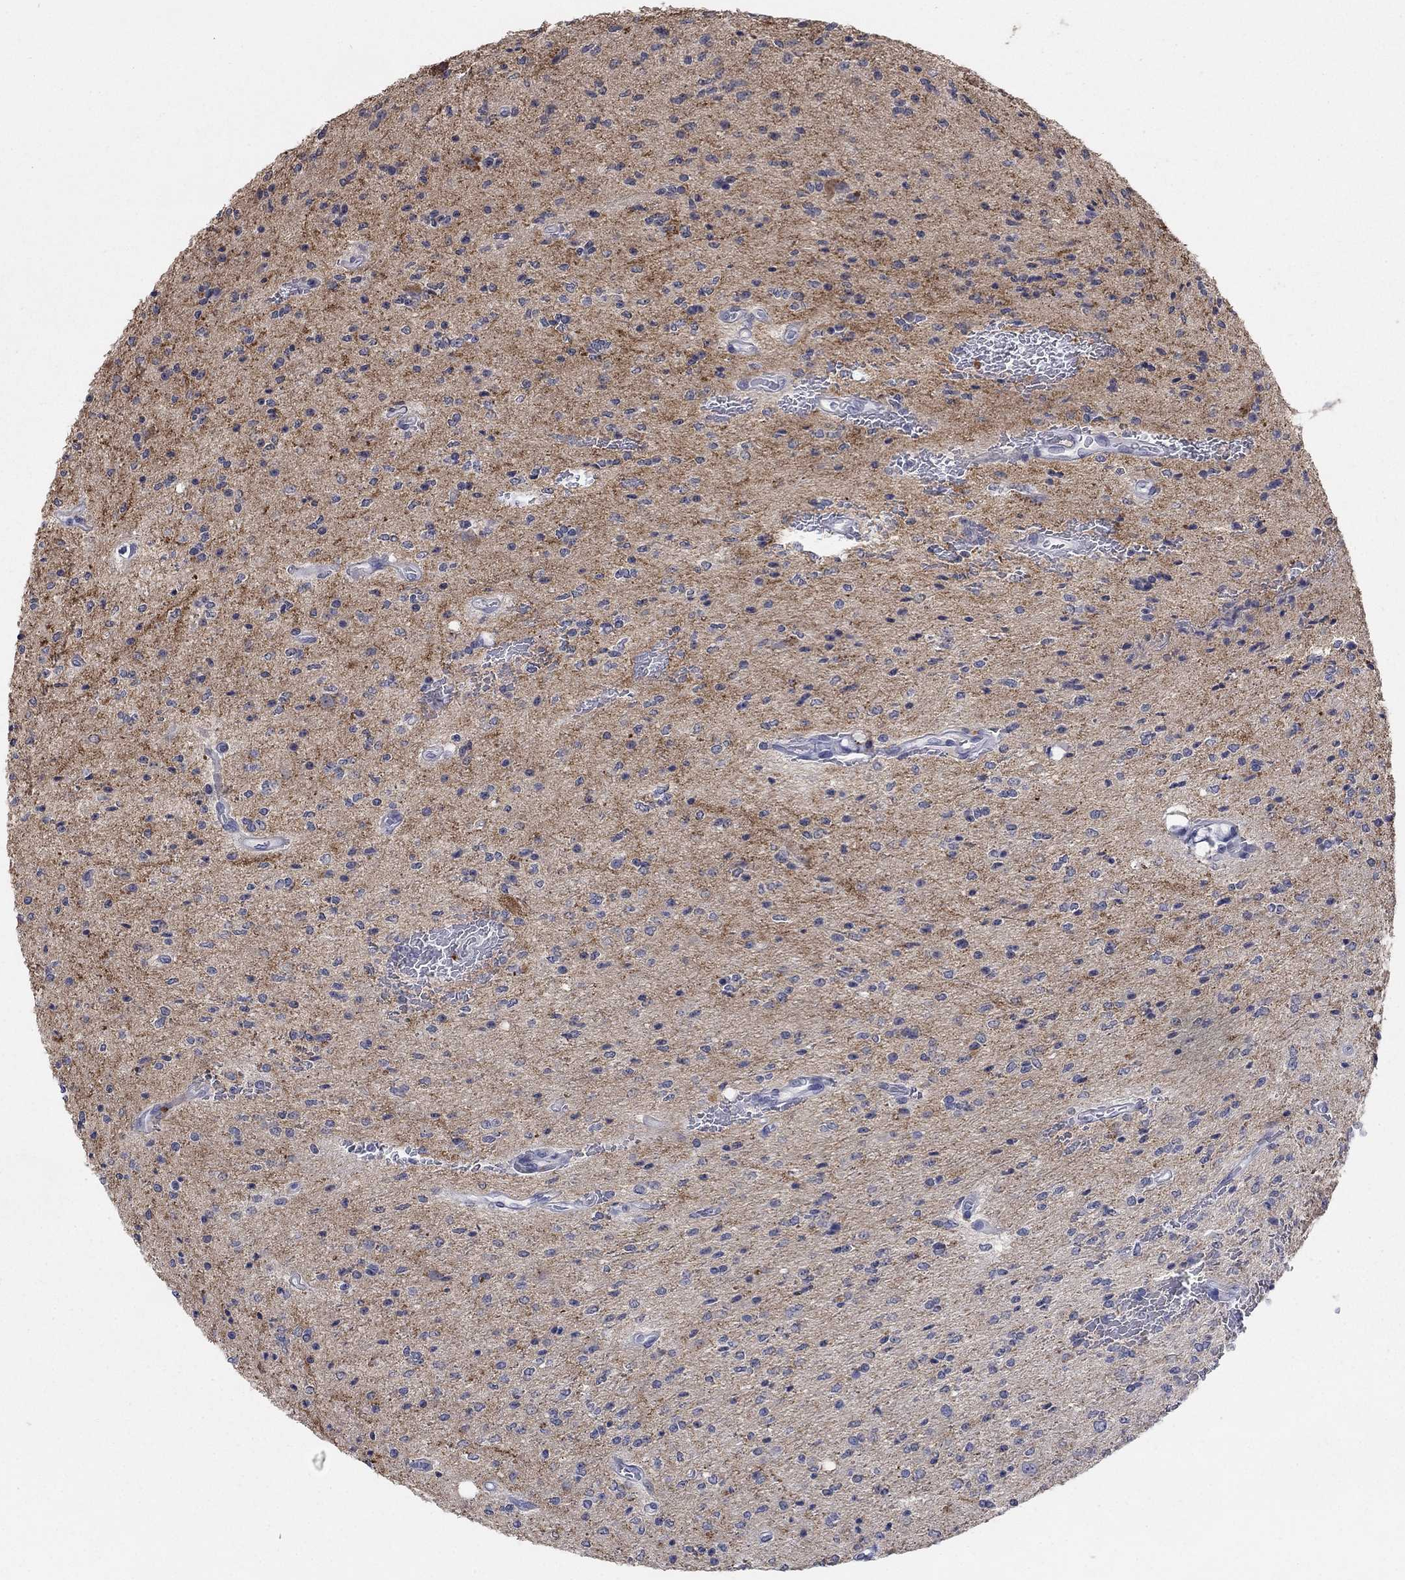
{"staining": {"intensity": "negative", "quantity": "none", "location": "none"}, "tissue": "glioma", "cell_type": "Tumor cells", "image_type": "cancer", "snomed": [{"axis": "morphology", "description": "Glioma, malignant, Low grade"}, {"axis": "topography", "description": "Brain"}], "caption": "High magnification brightfield microscopy of malignant glioma (low-grade) stained with DAB (brown) and counterstained with hematoxylin (blue): tumor cells show no significant staining. (DAB (3,3'-diaminobenzidine) immunohistochemistry, high magnification).", "gene": "ATP6V1G2", "patient": {"sex": "male", "age": 67}}